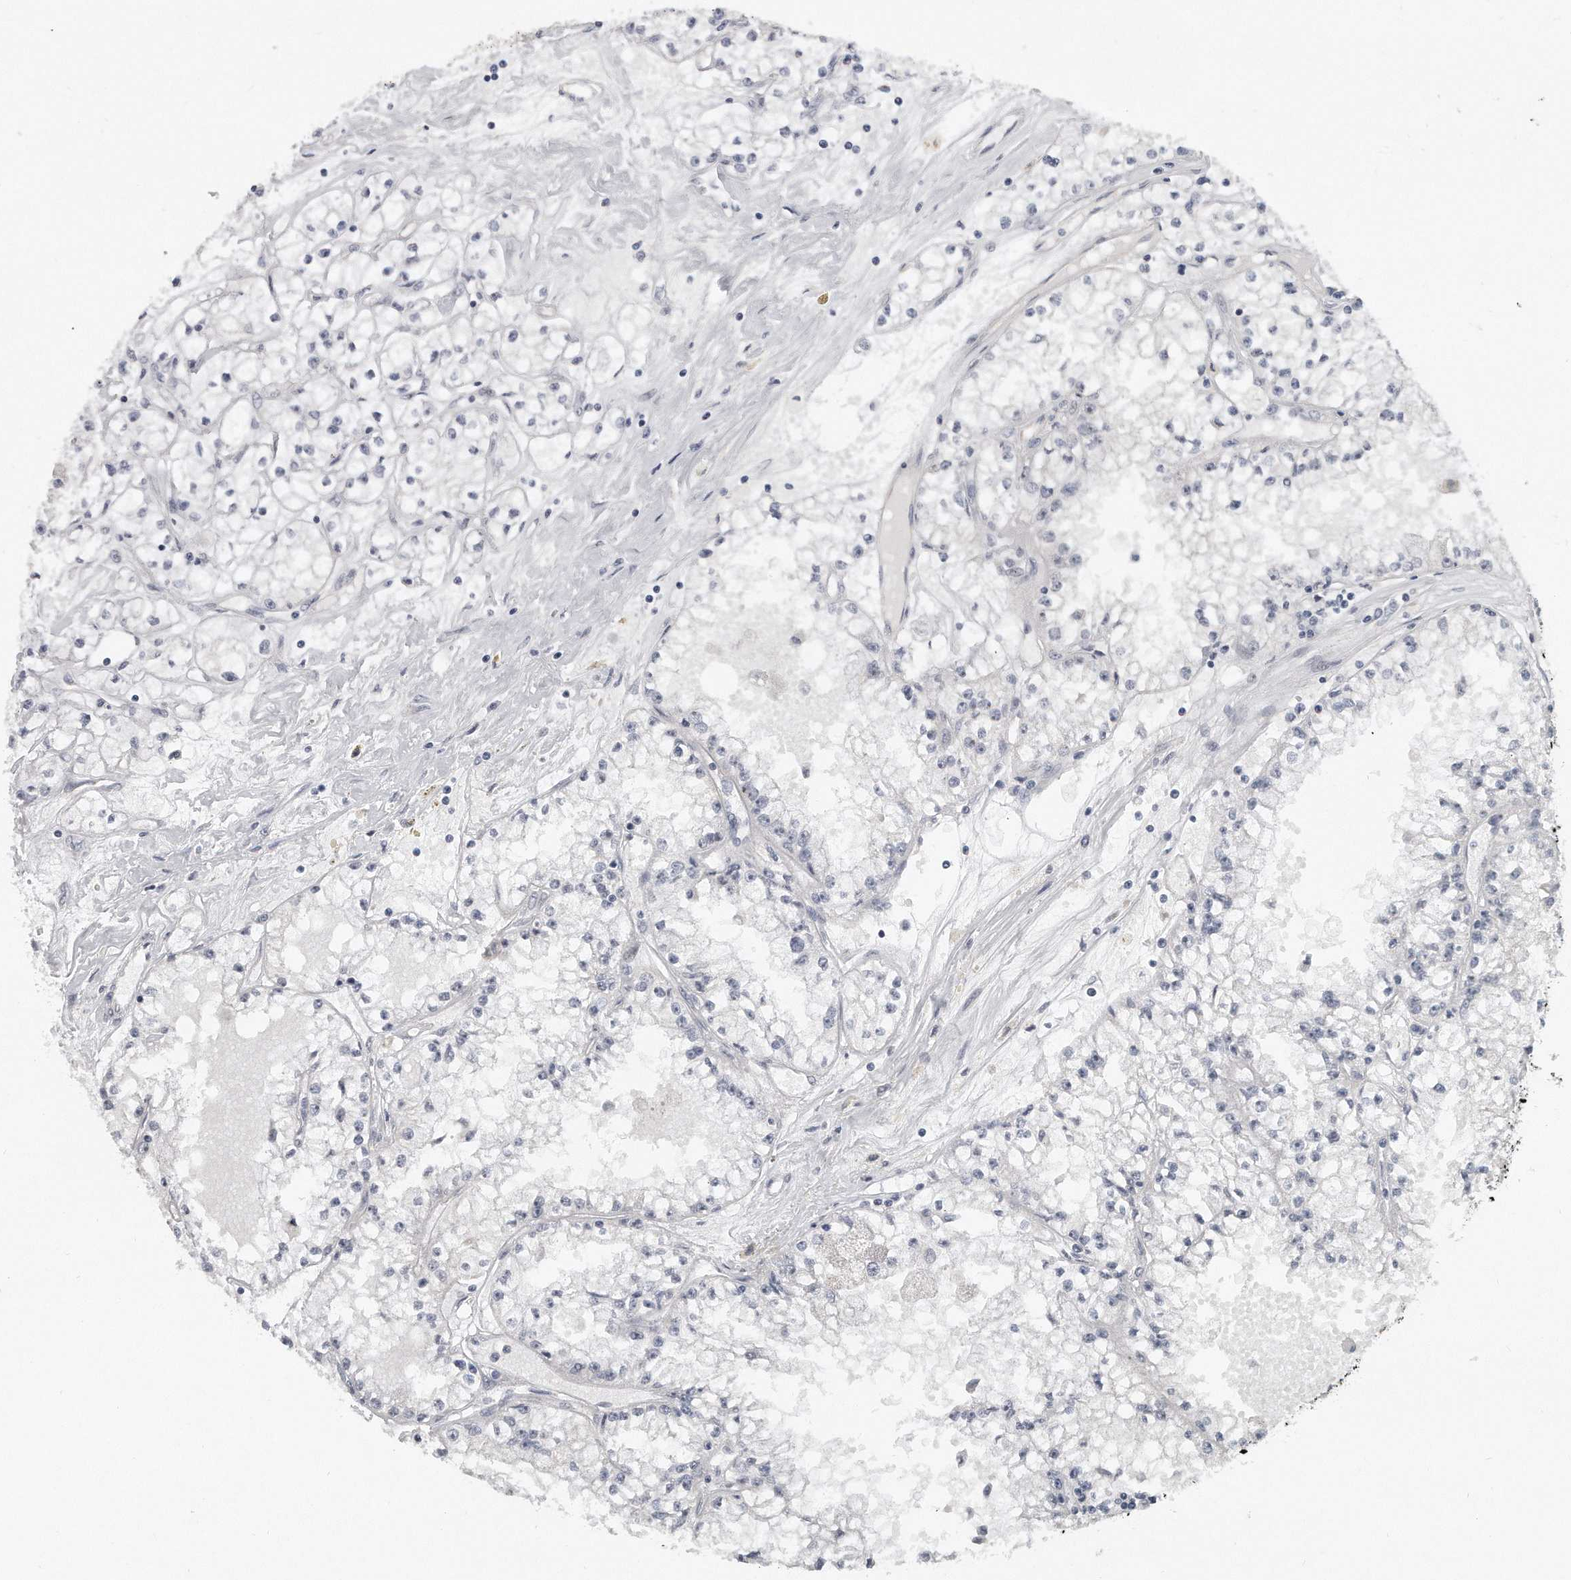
{"staining": {"intensity": "negative", "quantity": "none", "location": "none"}, "tissue": "renal cancer", "cell_type": "Tumor cells", "image_type": "cancer", "snomed": [{"axis": "morphology", "description": "Adenocarcinoma, NOS"}, {"axis": "topography", "description": "Kidney"}], "caption": "An IHC photomicrograph of renal adenocarcinoma is shown. There is no staining in tumor cells of renal adenocarcinoma.", "gene": "TFCP2L1", "patient": {"sex": "male", "age": 56}}